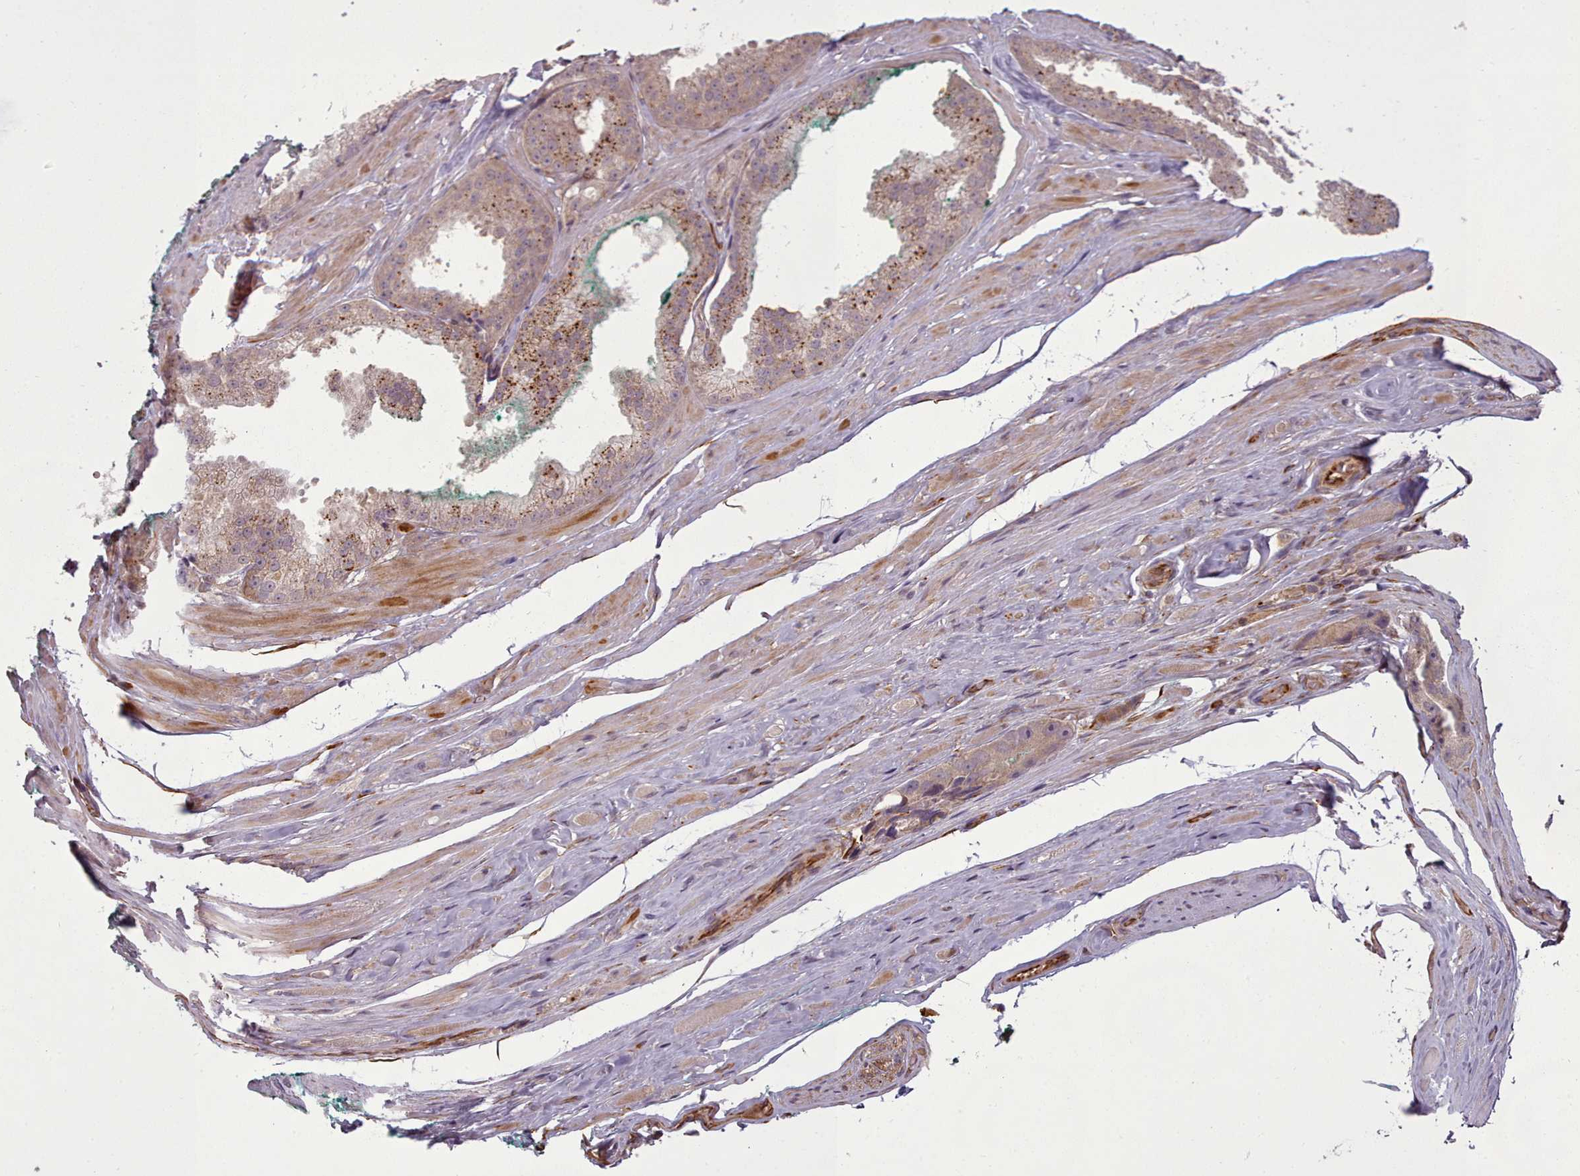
{"staining": {"intensity": "strong", "quantity": ">75%", "location": "cytoplasmic/membranous"}, "tissue": "prostate cancer", "cell_type": "Tumor cells", "image_type": "cancer", "snomed": [{"axis": "morphology", "description": "Adenocarcinoma, High grade"}, {"axis": "topography", "description": "Prostate"}], "caption": "This histopathology image shows prostate cancer stained with immunohistochemistry (IHC) to label a protein in brown. The cytoplasmic/membranous of tumor cells show strong positivity for the protein. Nuclei are counter-stained blue.", "gene": "GBGT1", "patient": {"sex": "male", "age": 61}}